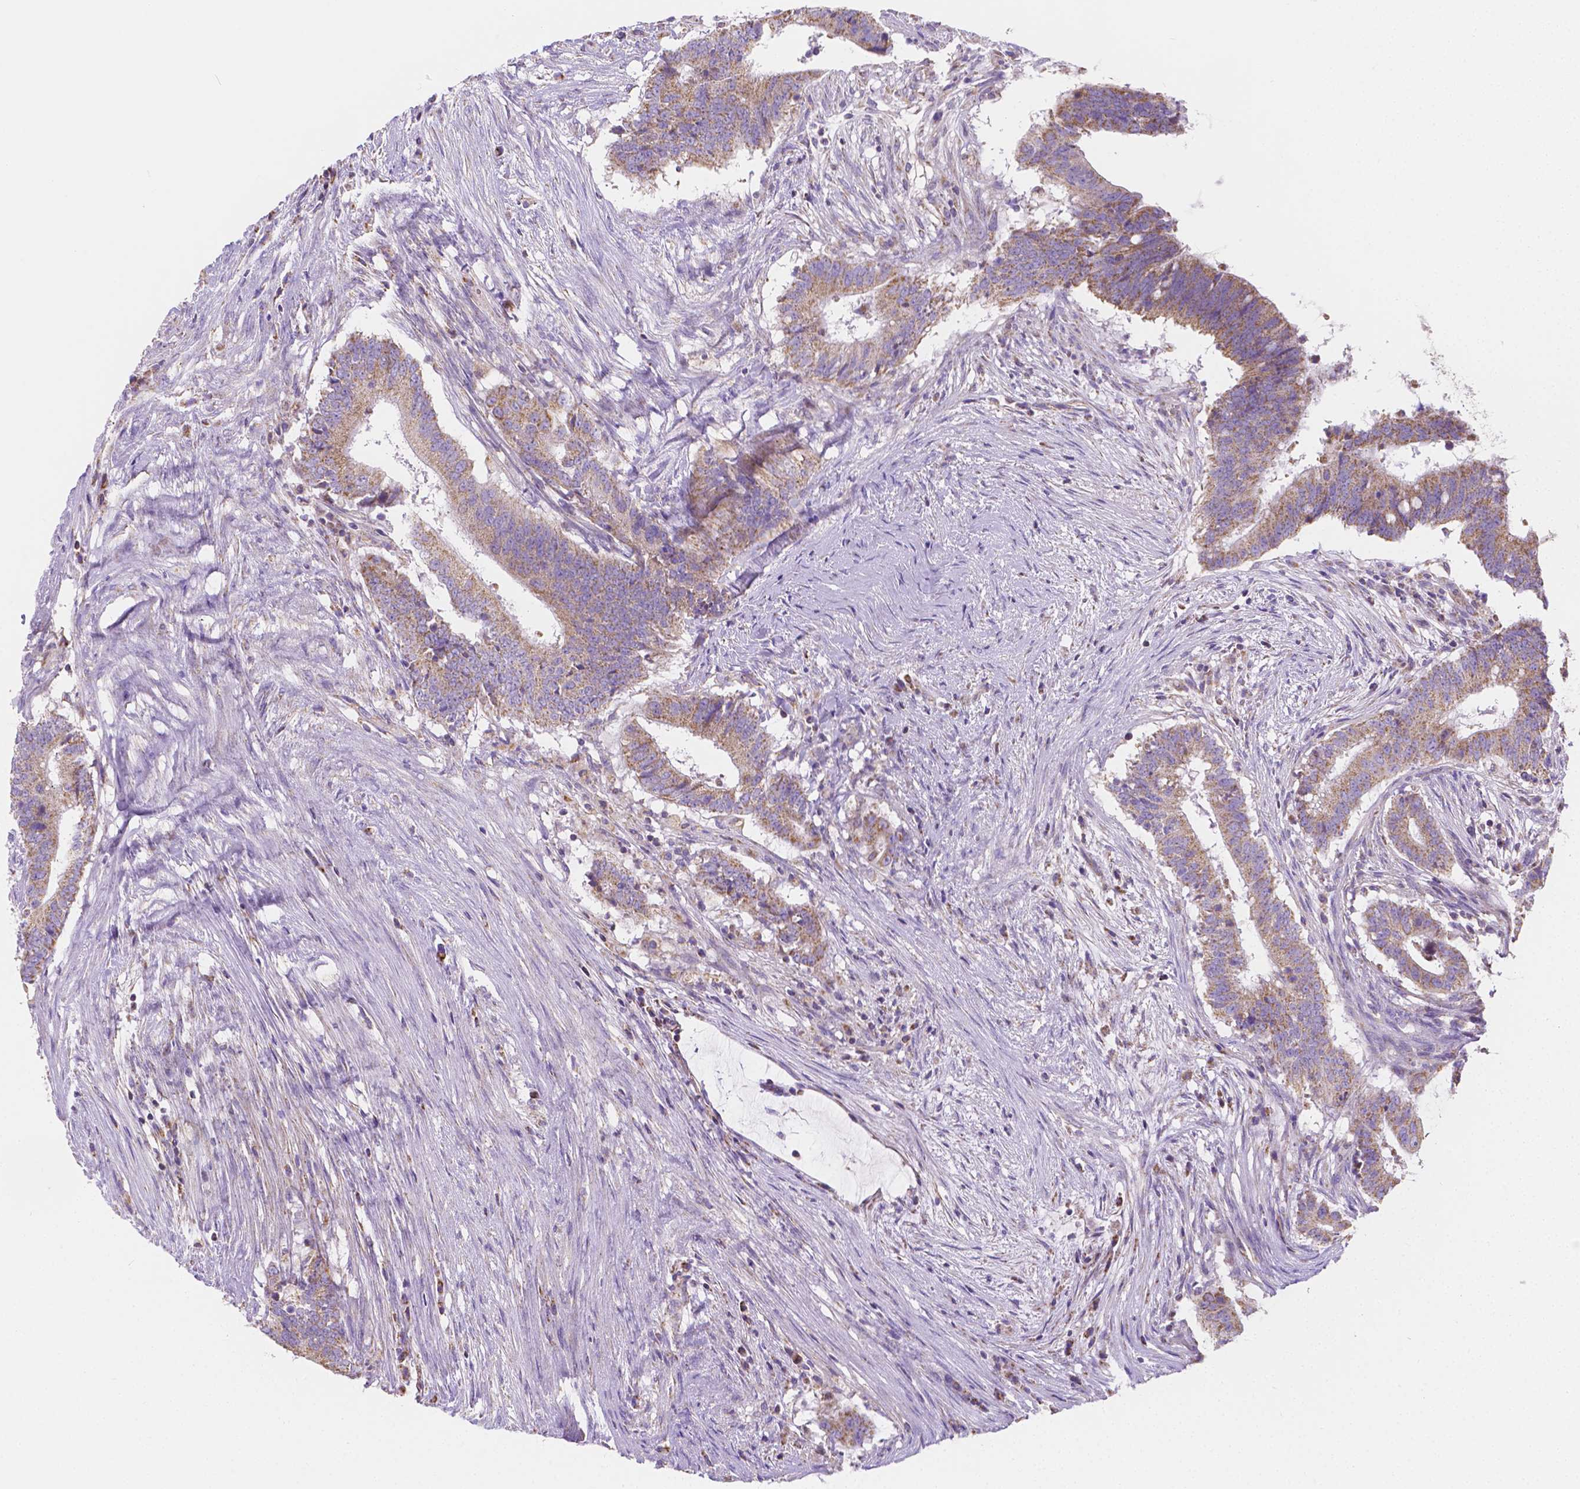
{"staining": {"intensity": "moderate", "quantity": ">75%", "location": "cytoplasmic/membranous"}, "tissue": "colorectal cancer", "cell_type": "Tumor cells", "image_type": "cancer", "snomed": [{"axis": "morphology", "description": "Adenocarcinoma, NOS"}, {"axis": "topography", "description": "Colon"}], "caption": "Colorectal adenocarcinoma stained with a protein marker exhibits moderate staining in tumor cells.", "gene": "SGTB", "patient": {"sex": "female", "age": 43}}